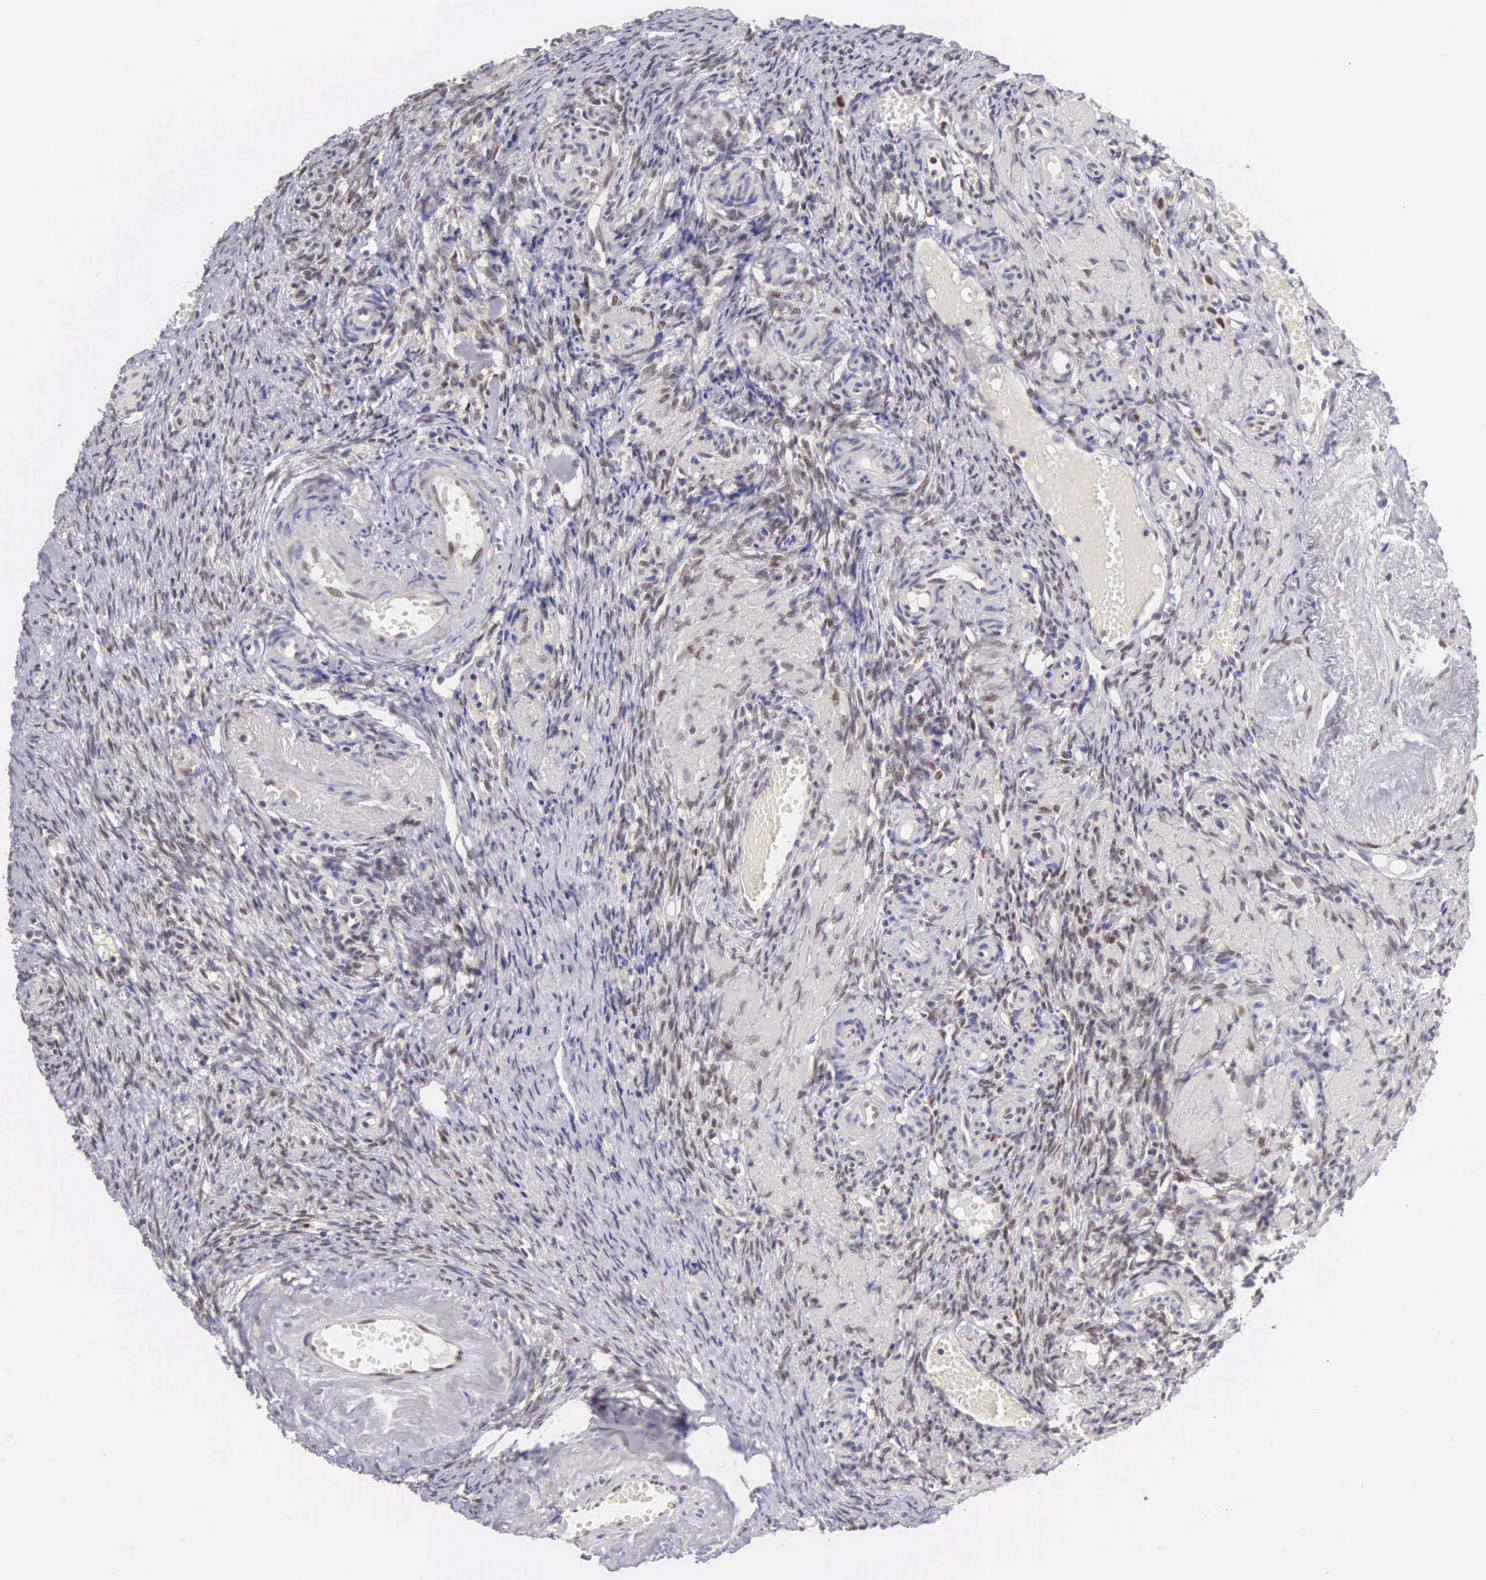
{"staining": {"intensity": "weak", "quantity": "25%-75%", "location": "nuclear"}, "tissue": "ovary", "cell_type": "Ovarian stroma cells", "image_type": "normal", "snomed": [{"axis": "morphology", "description": "Normal tissue, NOS"}, {"axis": "topography", "description": "Ovary"}], "caption": "IHC of unremarkable human ovary reveals low levels of weak nuclear expression in approximately 25%-75% of ovarian stroma cells. (brown staining indicates protein expression, while blue staining denotes nuclei).", "gene": "GRK3", "patient": {"sex": "female", "age": 63}}